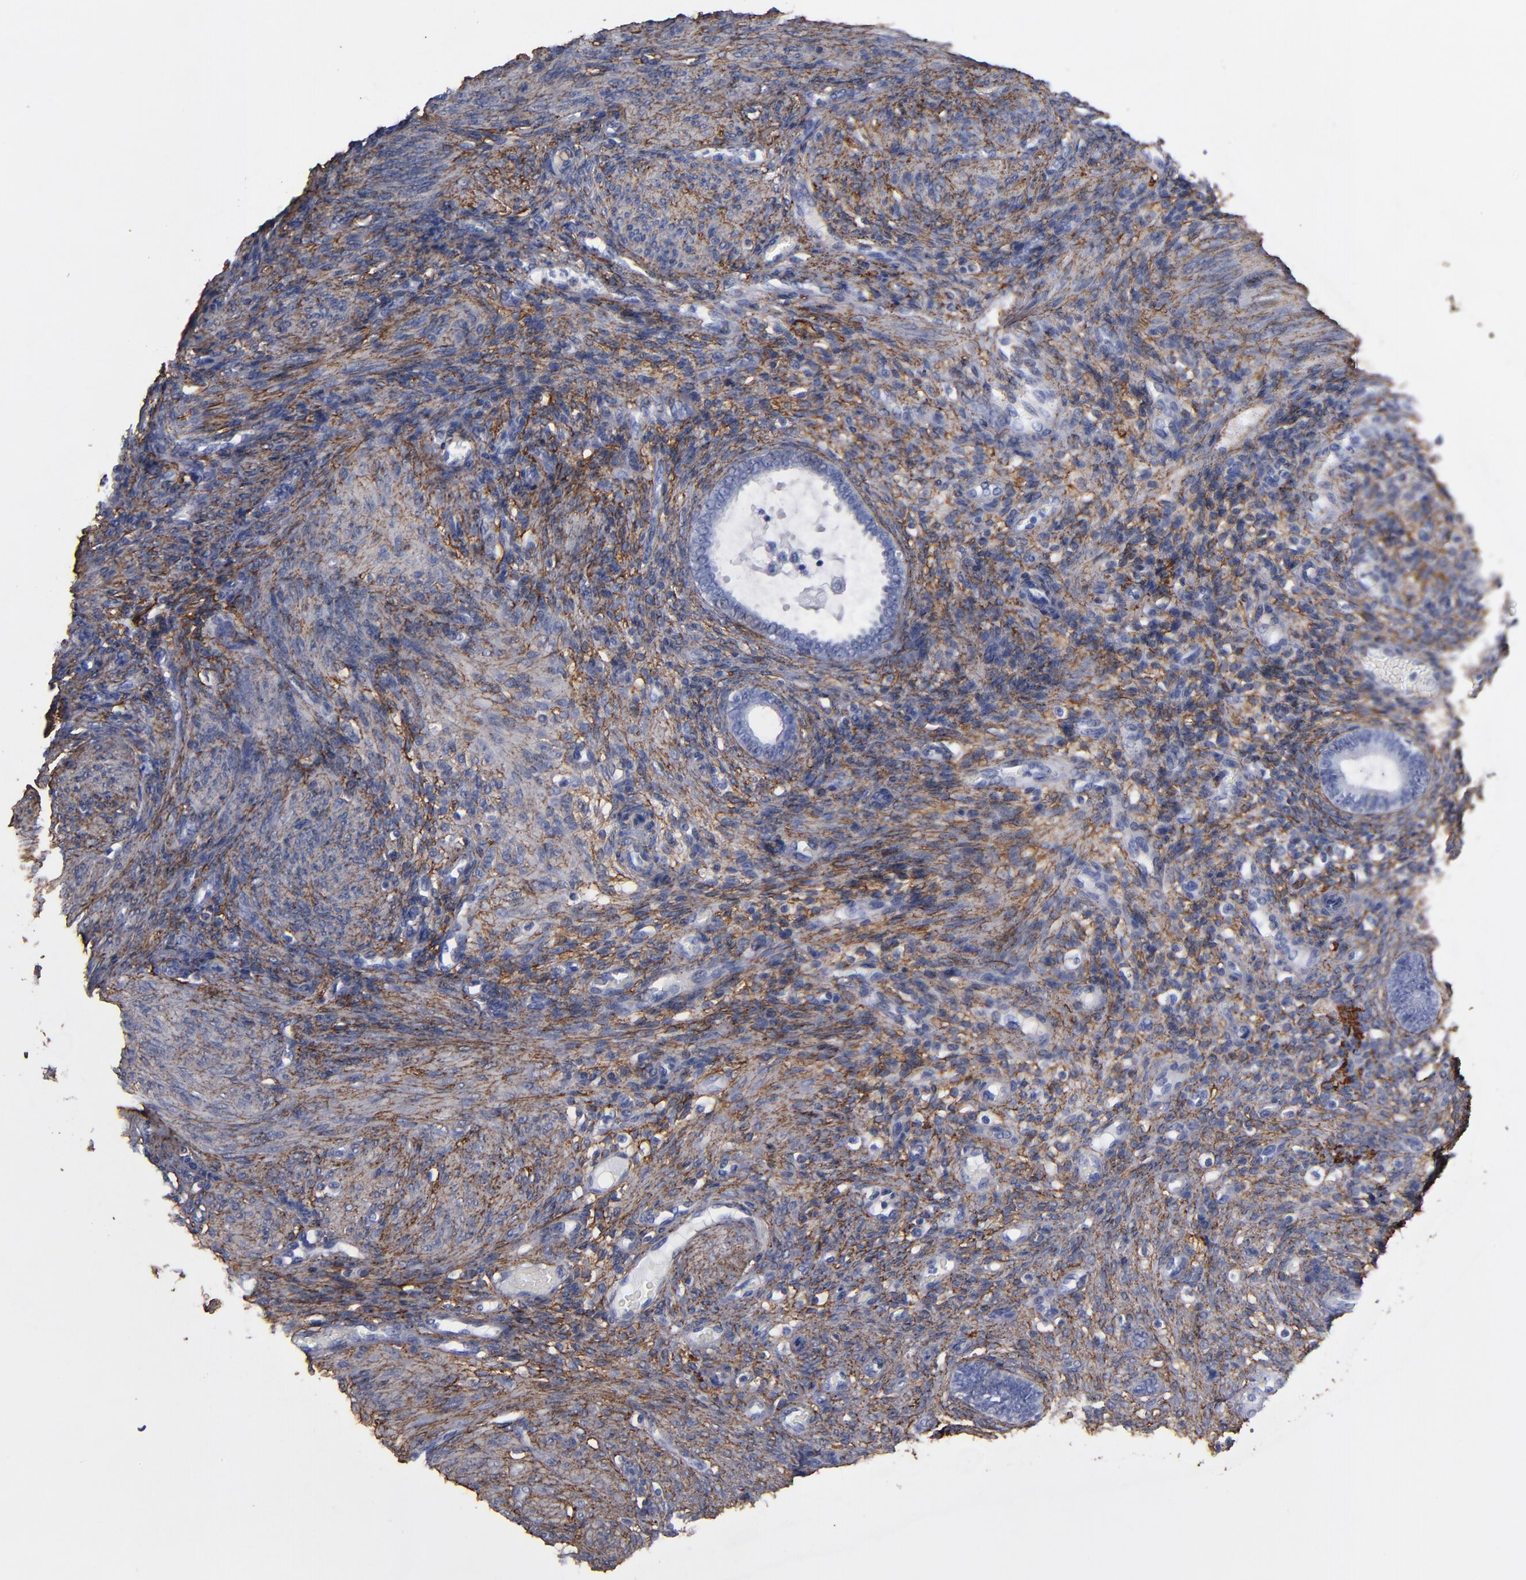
{"staining": {"intensity": "moderate", "quantity": ">75%", "location": "cytoplasmic/membranous"}, "tissue": "endometrium", "cell_type": "Cells in endometrial stroma", "image_type": "normal", "snomed": [{"axis": "morphology", "description": "Normal tissue, NOS"}, {"axis": "topography", "description": "Endometrium"}], "caption": "Normal endometrium exhibits moderate cytoplasmic/membranous staining in about >75% of cells in endometrial stroma.", "gene": "EMILIN1", "patient": {"sex": "female", "age": 72}}